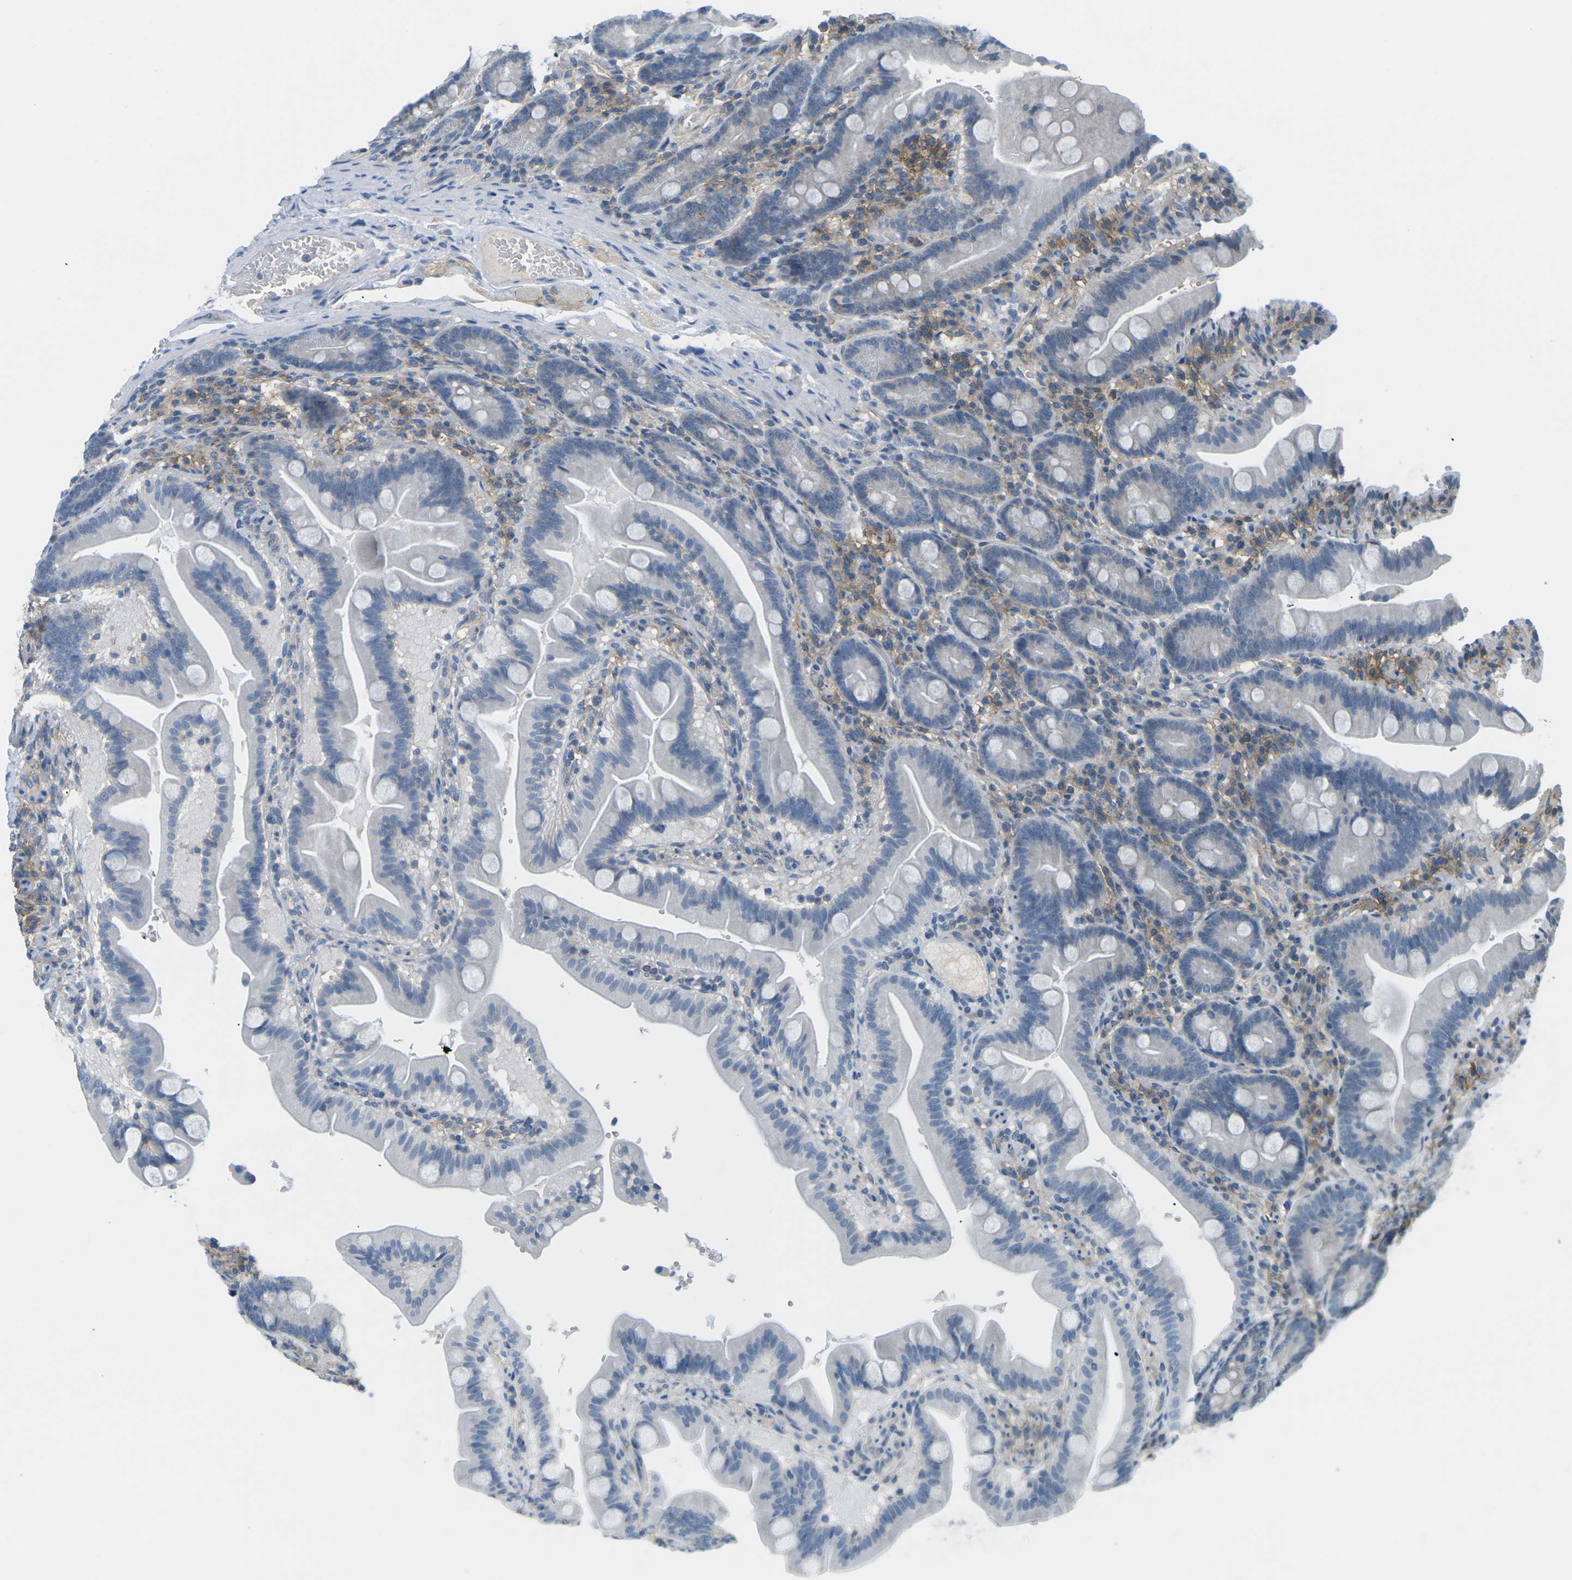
{"staining": {"intensity": "negative", "quantity": "none", "location": "none"}, "tissue": "duodenum", "cell_type": "Glandular cells", "image_type": "normal", "snomed": [{"axis": "morphology", "description": "Normal tissue, NOS"}, {"axis": "topography", "description": "Duodenum"}], "caption": "Immunohistochemistry (IHC) image of normal duodenum: duodenum stained with DAB shows no significant protein staining in glandular cells.", "gene": "CD47", "patient": {"sex": "male", "age": 54}}